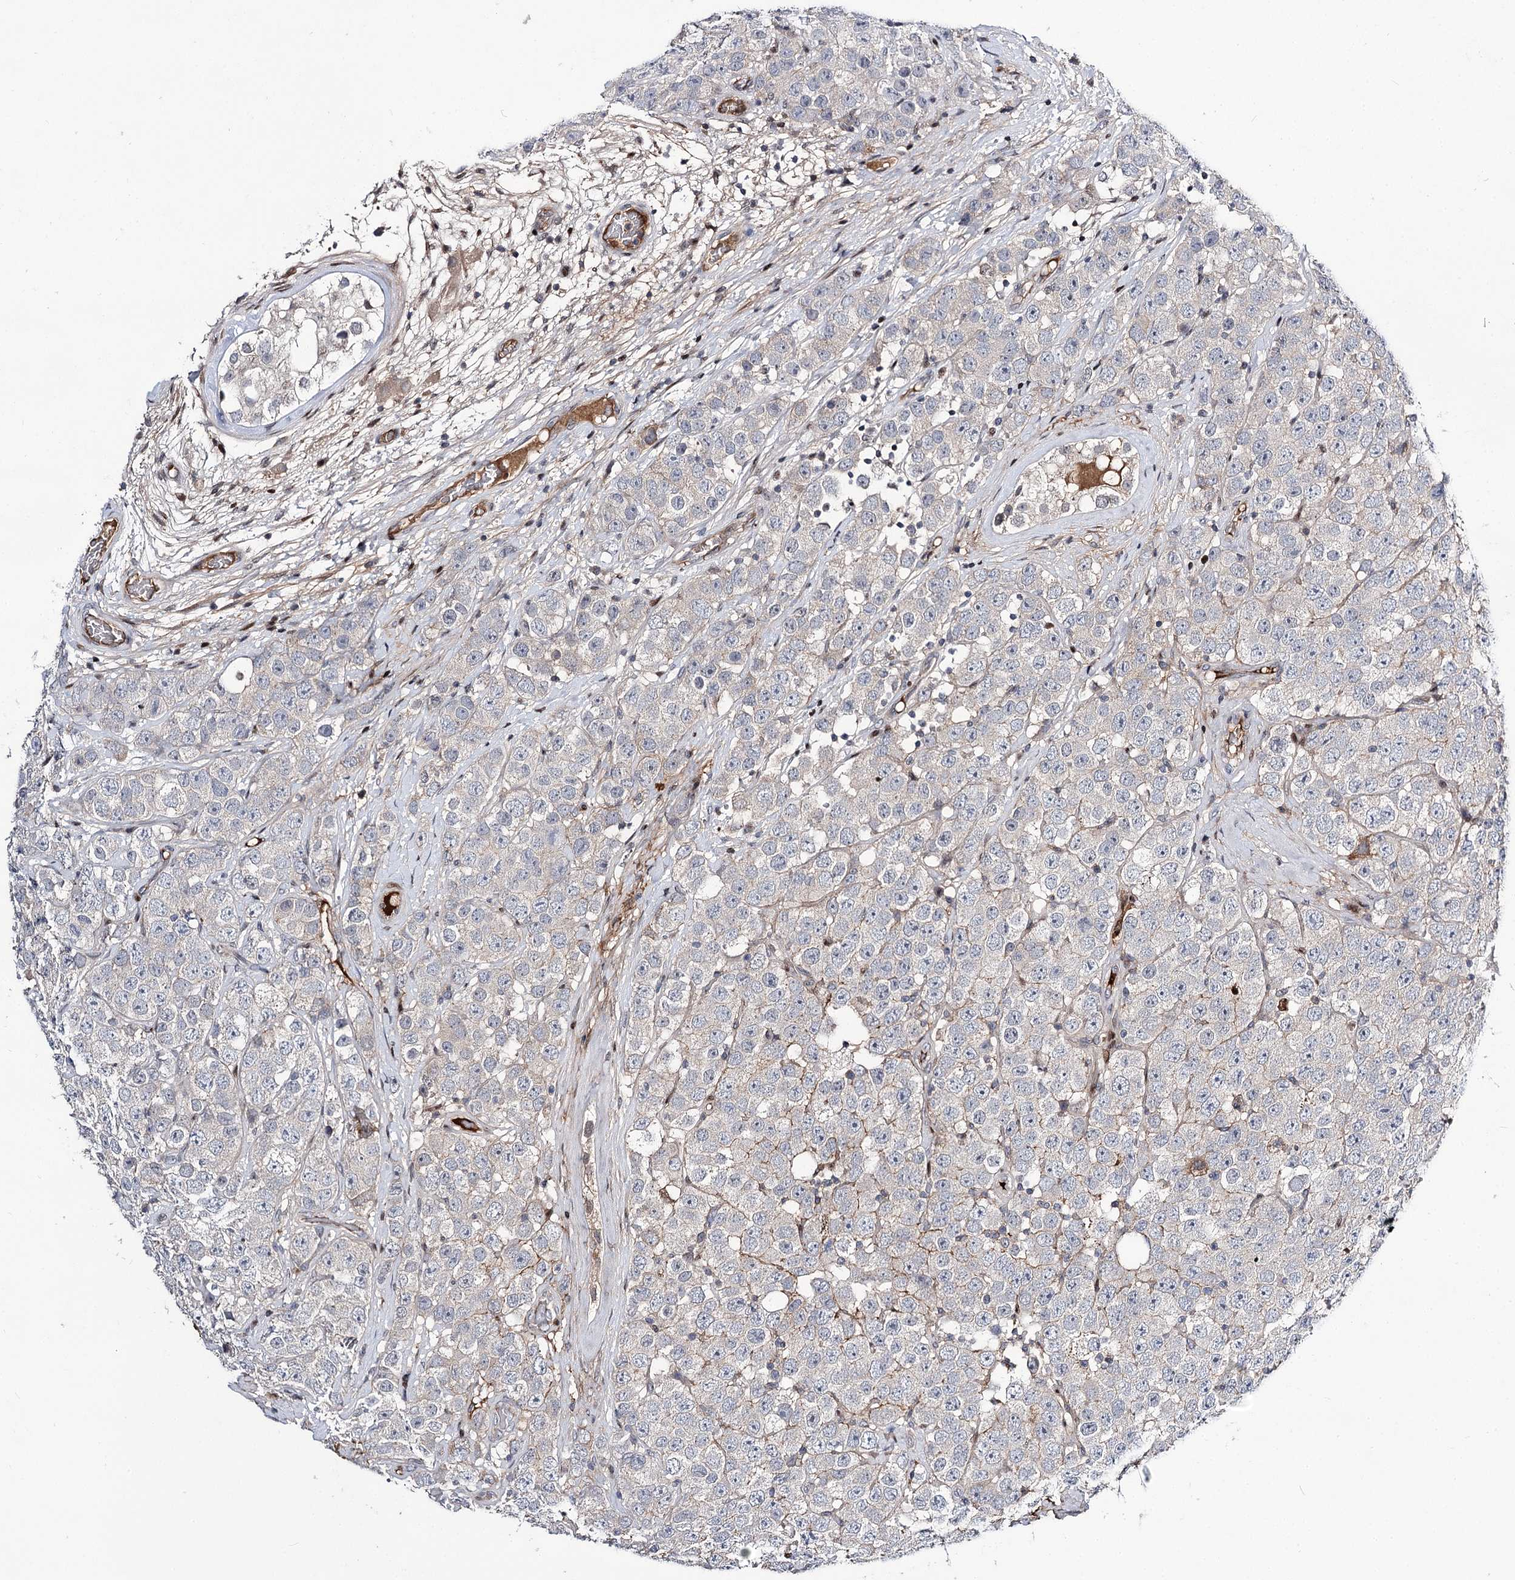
{"staining": {"intensity": "negative", "quantity": "none", "location": "none"}, "tissue": "testis cancer", "cell_type": "Tumor cells", "image_type": "cancer", "snomed": [{"axis": "morphology", "description": "Seminoma, NOS"}, {"axis": "topography", "description": "Testis"}], "caption": "Tumor cells show no significant protein staining in testis seminoma.", "gene": "ITFG2", "patient": {"sex": "male", "age": 28}}